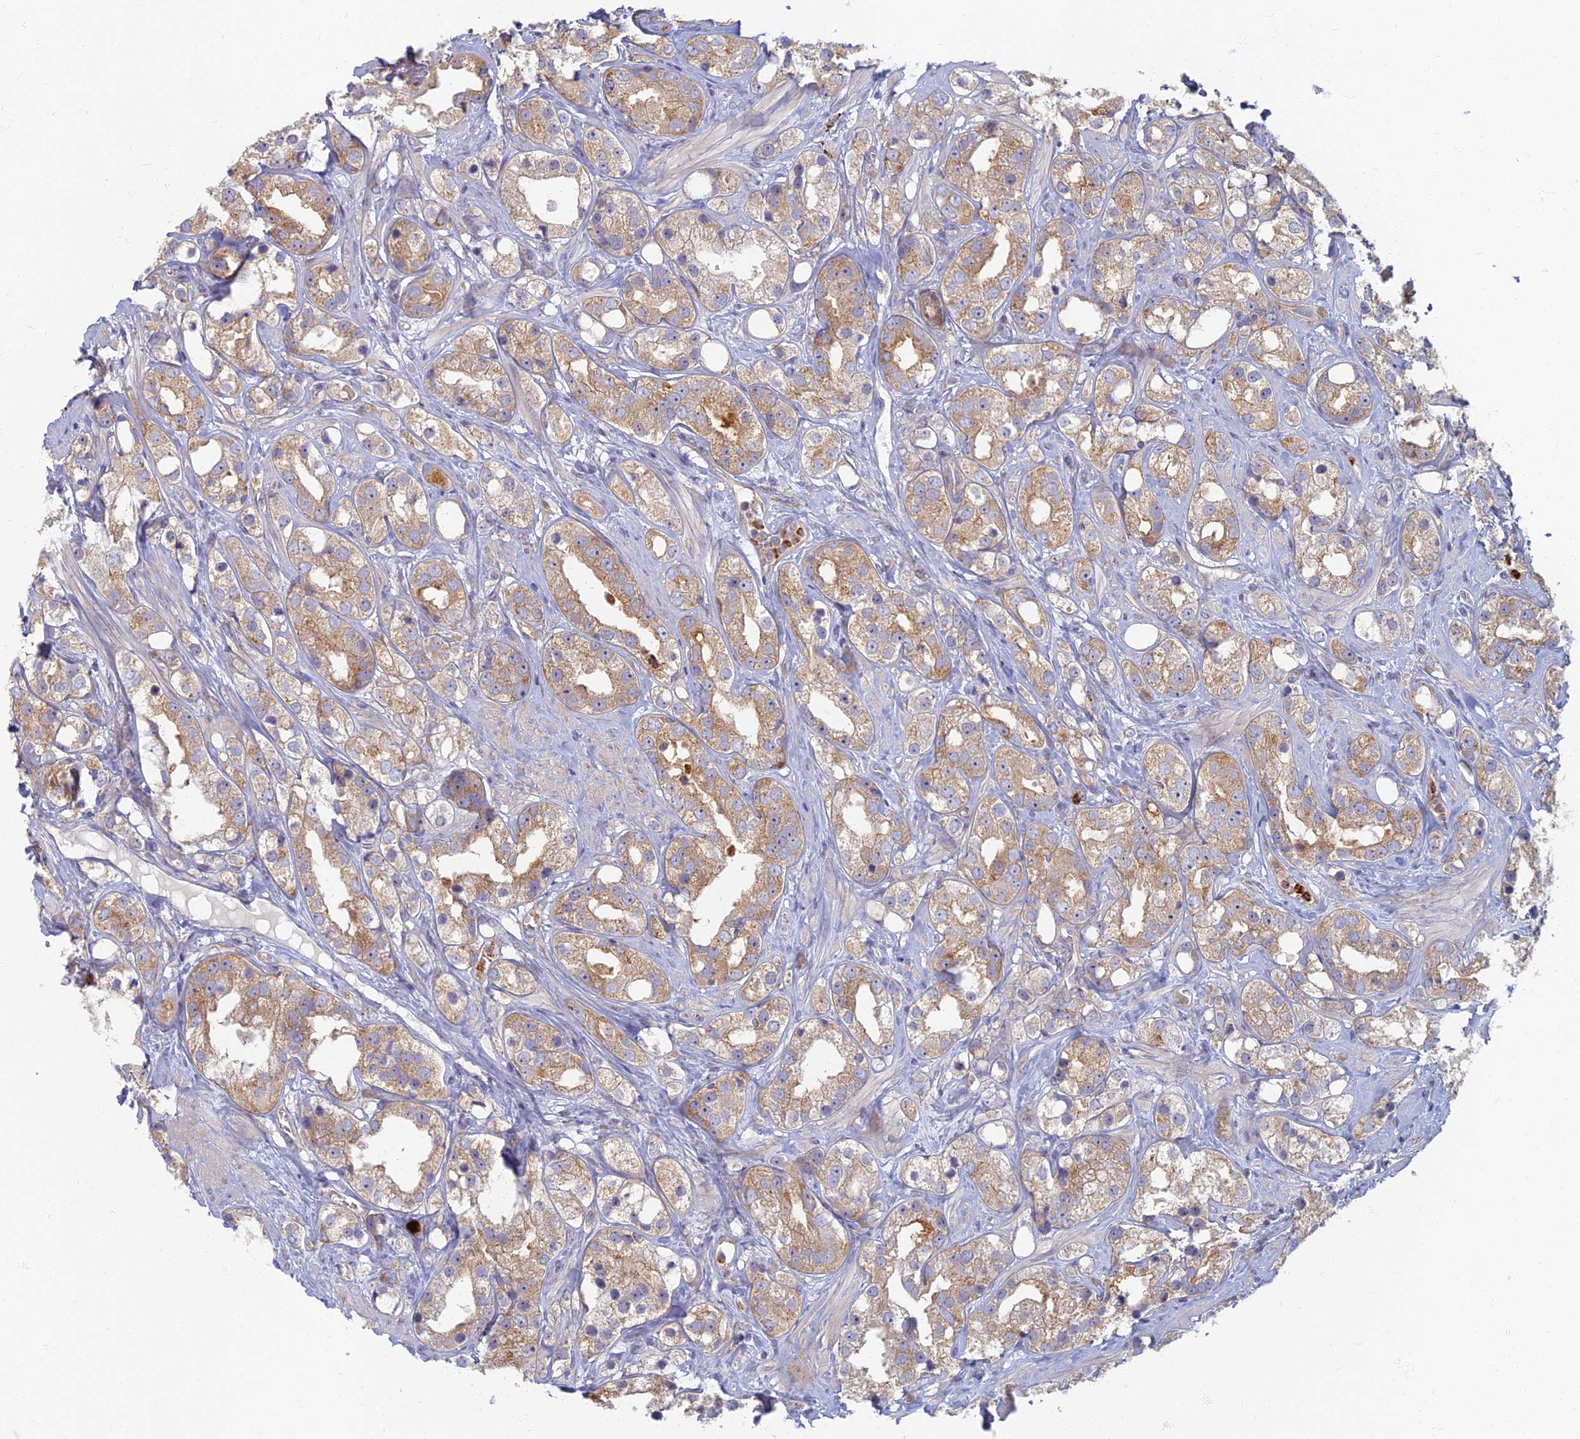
{"staining": {"intensity": "moderate", "quantity": ">75%", "location": "cytoplasmic/membranous"}, "tissue": "prostate cancer", "cell_type": "Tumor cells", "image_type": "cancer", "snomed": [{"axis": "morphology", "description": "Adenocarcinoma, NOS"}, {"axis": "topography", "description": "Prostate"}], "caption": "Prostate cancer tissue exhibits moderate cytoplasmic/membranous staining in approximately >75% of tumor cells", "gene": "PROX2", "patient": {"sex": "male", "age": 79}}